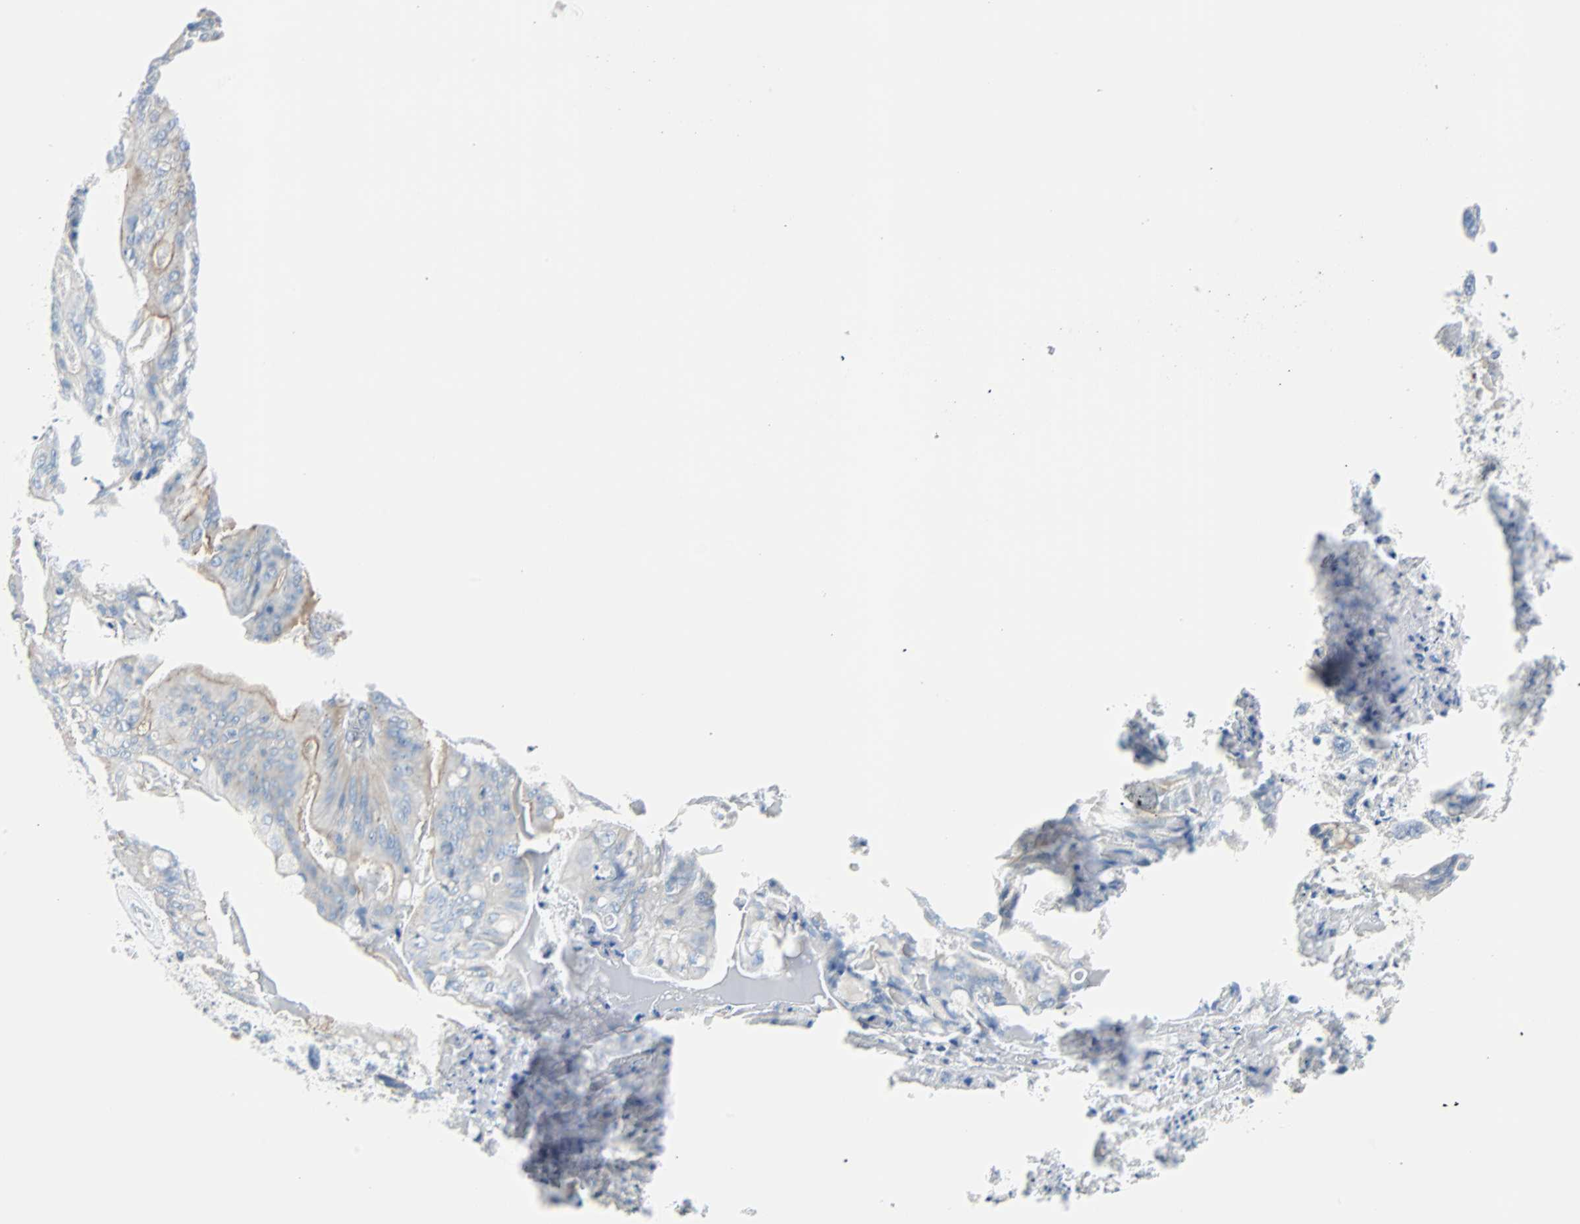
{"staining": {"intensity": "weak", "quantity": "<25%", "location": "cytoplasmic/membranous"}, "tissue": "ovarian cancer", "cell_type": "Tumor cells", "image_type": "cancer", "snomed": [{"axis": "morphology", "description": "Cystadenocarcinoma, mucinous, NOS"}, {"axis": "topography", "description": "Ovary"}], "caption": "Tumor cells show no significant positivity in mucinous cystadenocarcinoma (ovarian).", "gene": "PDPN", "patient": {"sex": "female", "age": 37}}